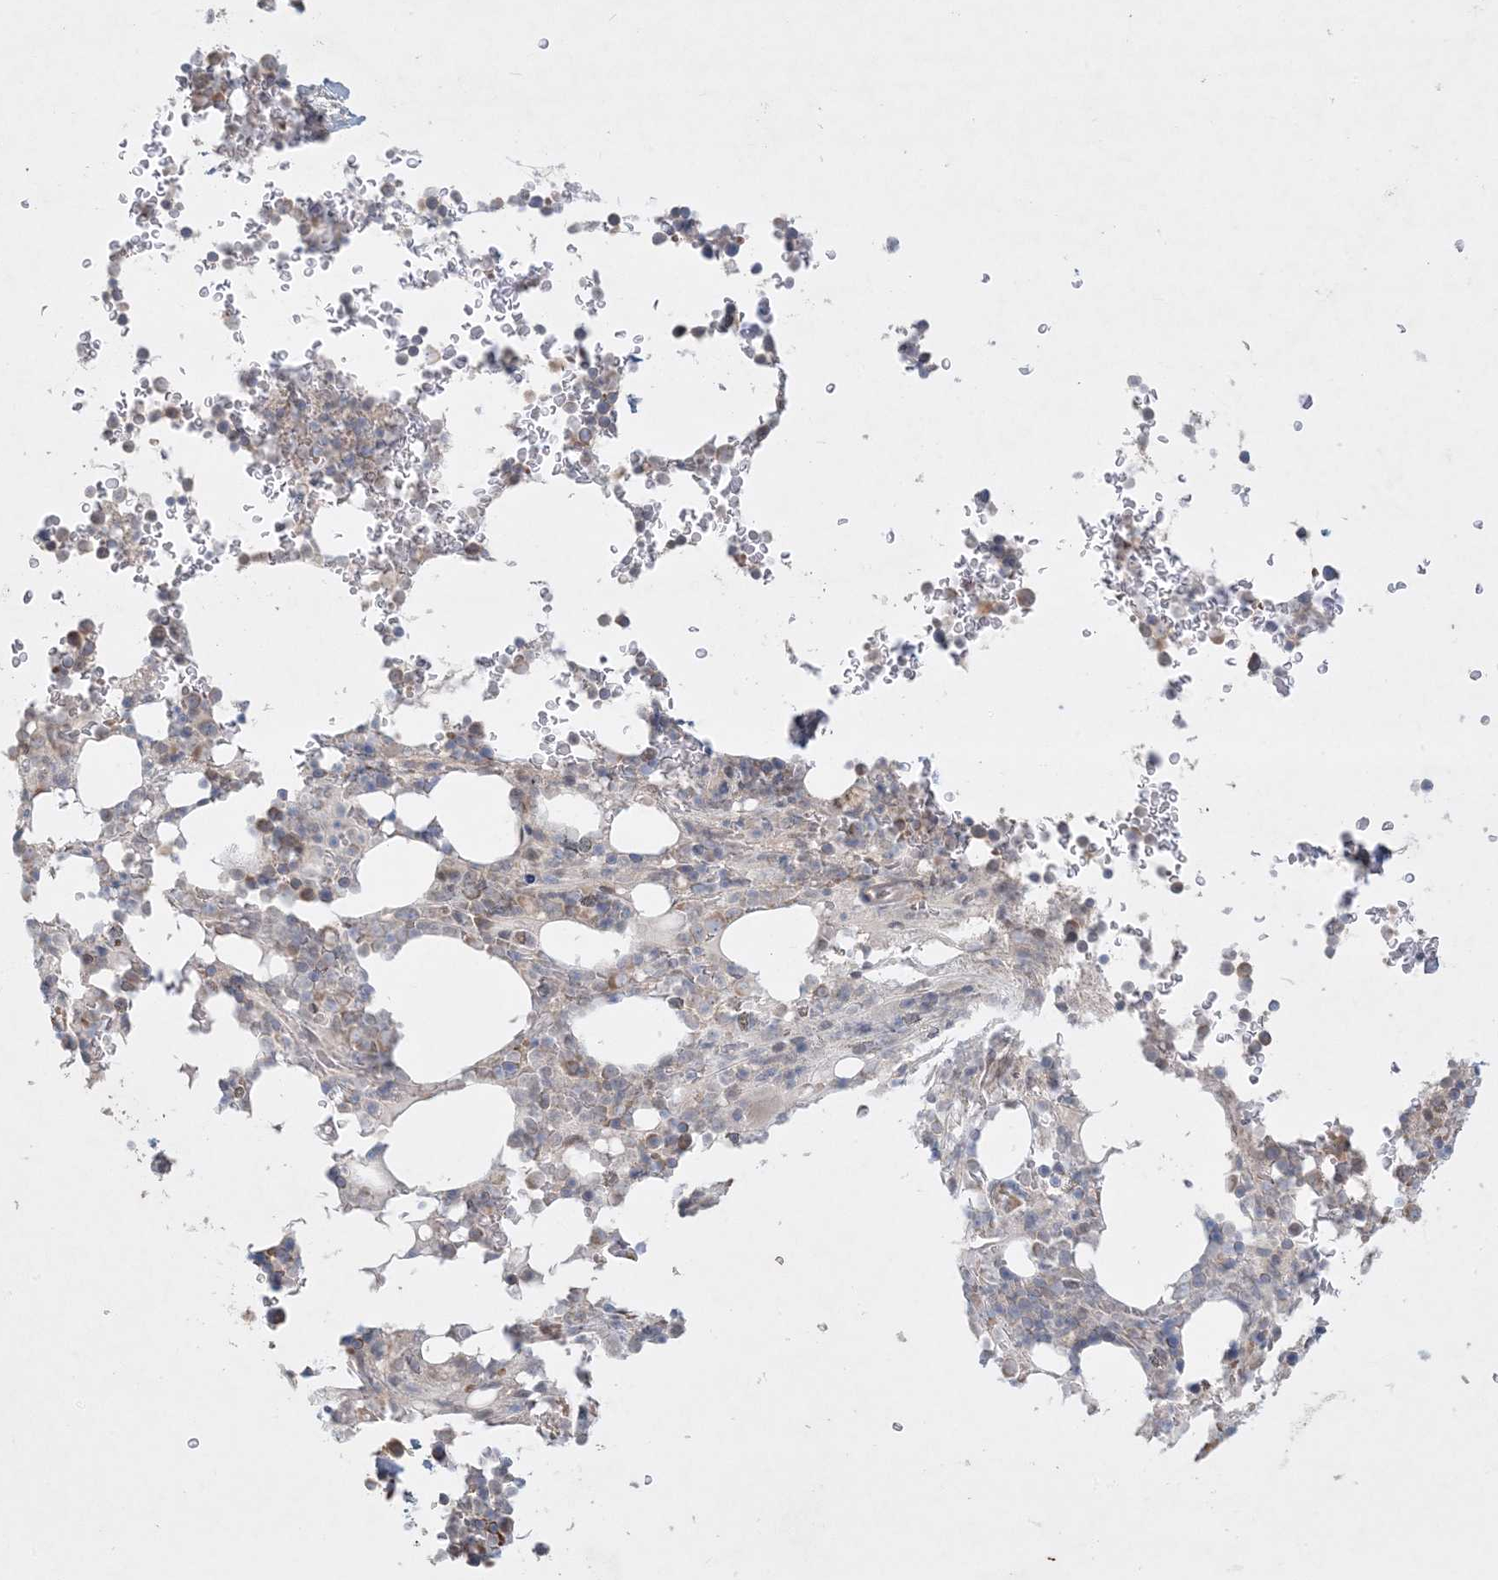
{"staining": {"intensity": "weak", "quantity": "<25%", "location": "cytoplasmic/membranous"}, "tissue": "bone marrow", "cell_type": "Hematopoietic cells", "image_type": "normal", "snomed": [{"axis": "morphology", "description": "Normal tissue, NOS"}, {"axis": "topography", "description": "Bone marrow"}], "caption": "High magnification brightfield microscopy of benign bone marrow stained with DAB (3,3'-diaminobenzidine) (brown) and counterstained with hematoxylin (blue): hematopoietic cells show no significant expression. (Immunohistochemistry (ihc), brightfield microscopy, high magnification).", "gene": "MMGT1", "patient": {"sex": "male", "age": 58}}